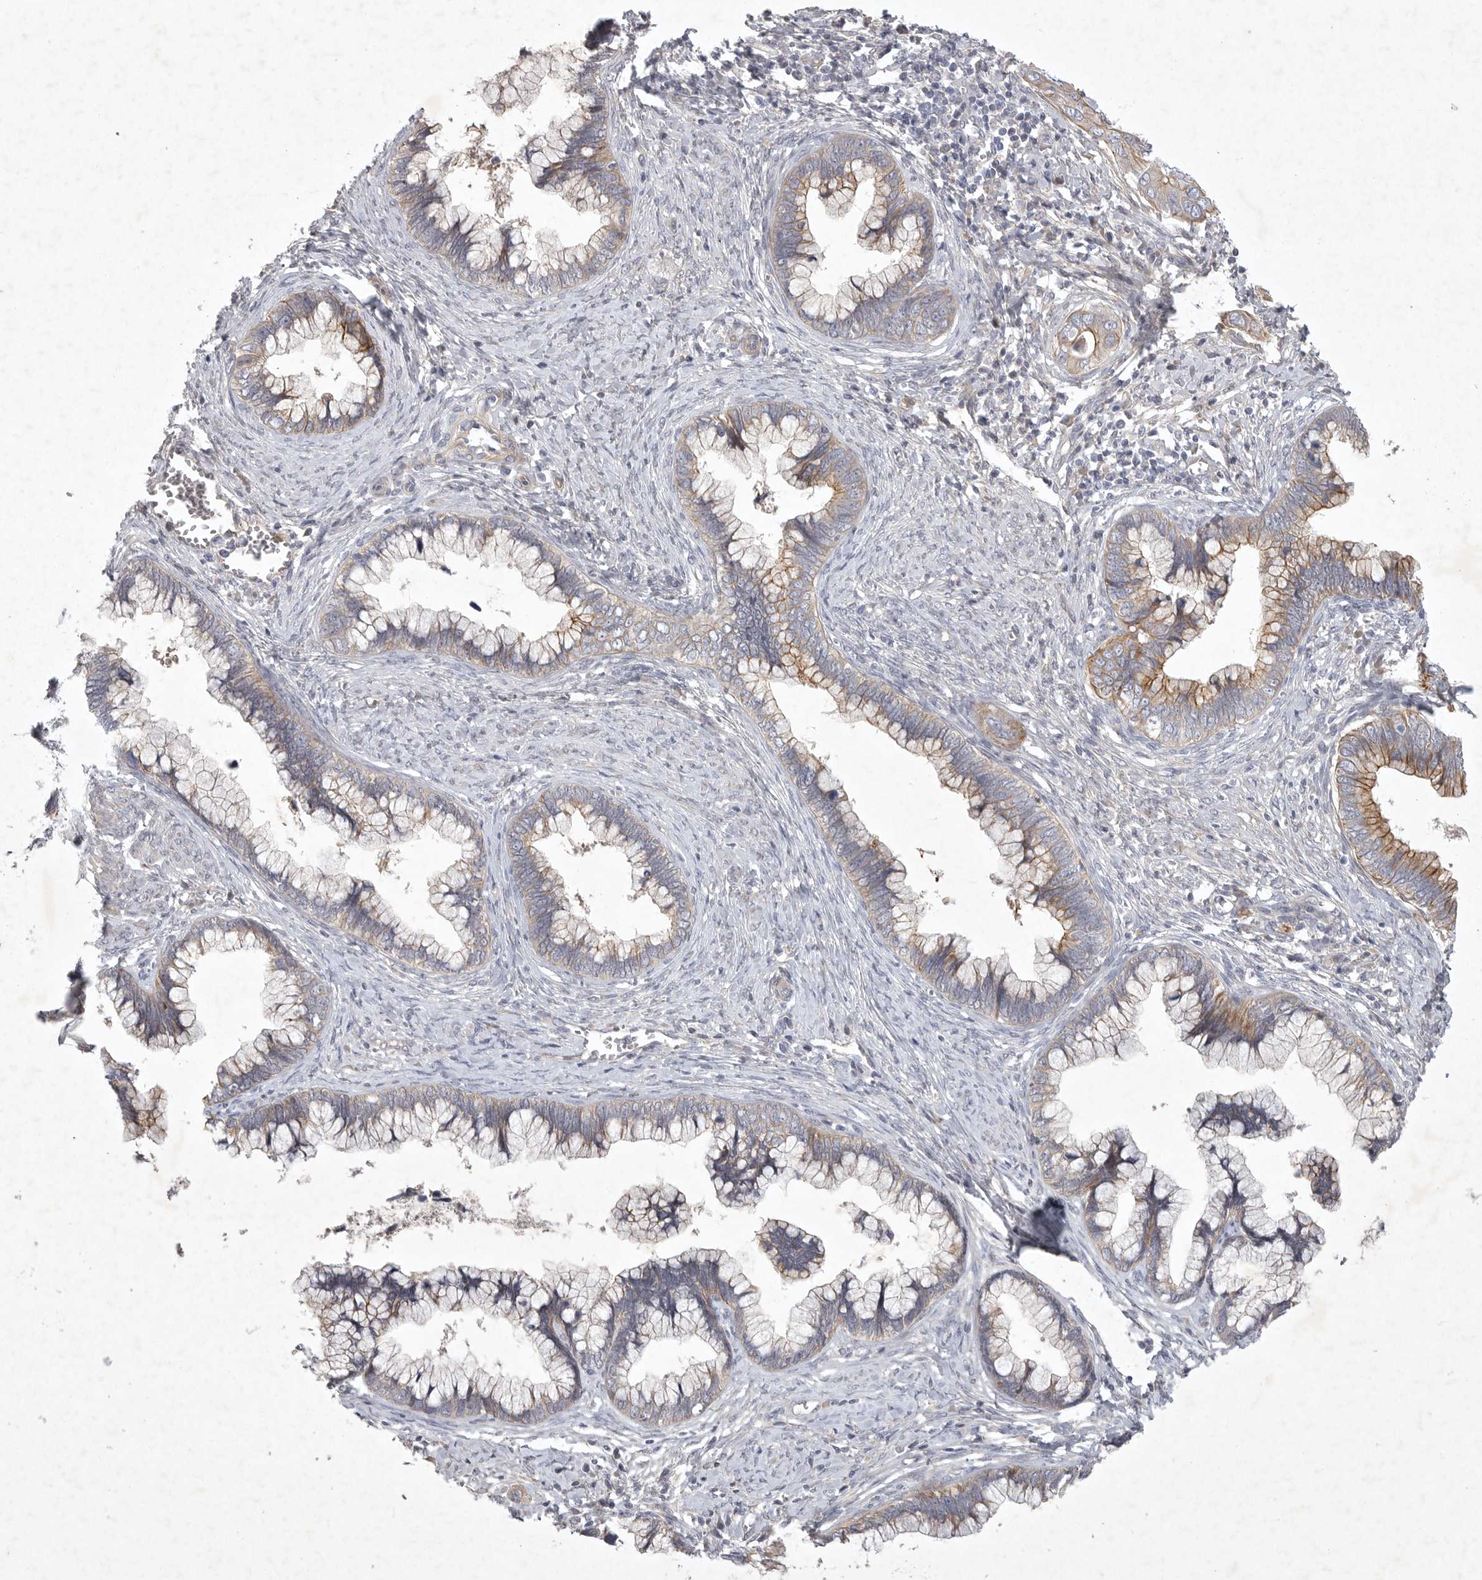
{"staining": {"intensity": "strong", "quantity": "25%-75%", "location": "cytoplasmic/membranous"}, "tissue": "cervical cancer", "cell_type": "Tumor cells", "image_type": "cancer", "snomed": [{"axis": "morphology", "description": "Adenocarcinoma, NOS"}, {"axis": "topography", "description": "Cervix"}], "caption": "This micrograph demonstrates IHC staining of cervical cancer, with high strong cytoplasmic/membranous staining in approximately 25%-75% of tumor cells.", "gene": "BZW2", "patient": {"sex": "female", "age": 44}}